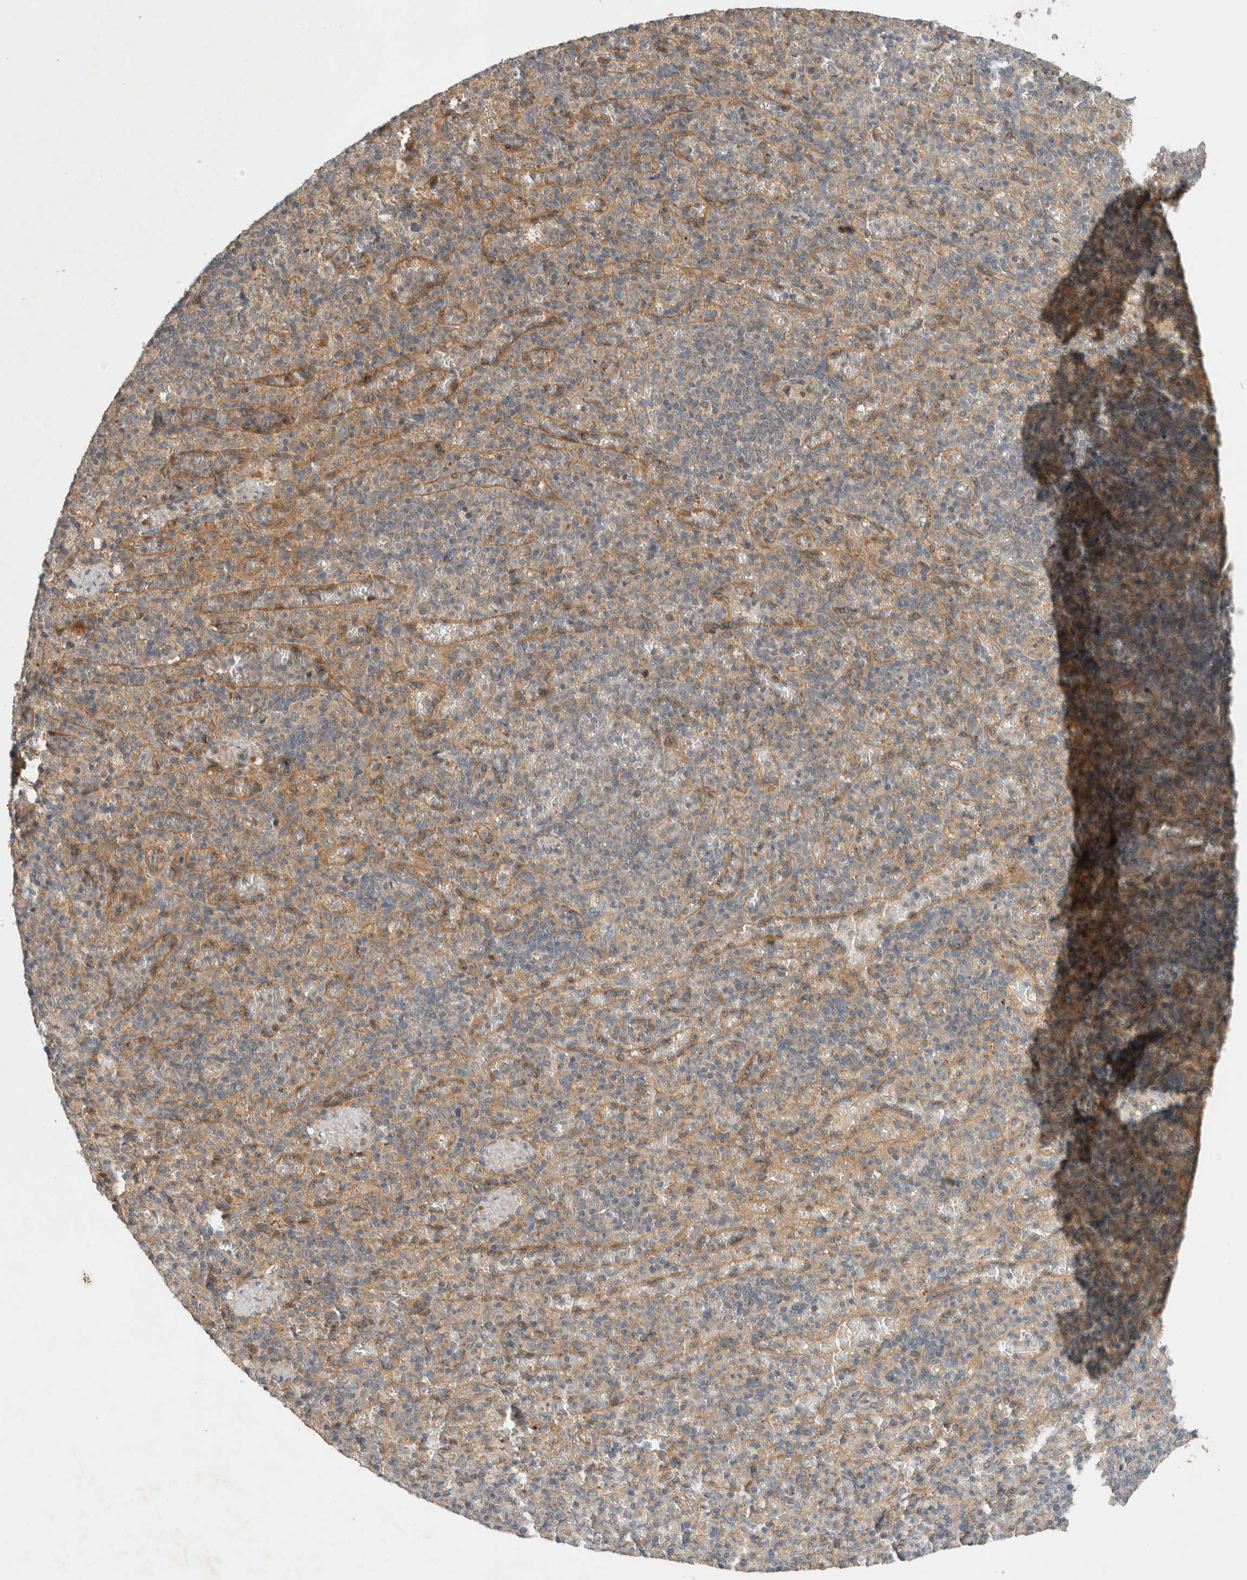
{"staining": {"intensity": "weak", "quantity": "<25%", "location": "cytoplasmic/membranous"}, "tissue": "spleen", "cell_type": "Cells in red pulp", "image_type": "normal", "snomed": [{"axis": "morphology", "description": "Normal tissue, NOS"}, {"axis": "topography", "description": "Spleen"}], "caption": "This is a photomicrograph of immunohistochemistry (IHC) staining of benign spleen, which shows no positivity in cells in red pulp.", "gene": "ARMC9", "patient": {"sex": "female", "age": 74}}